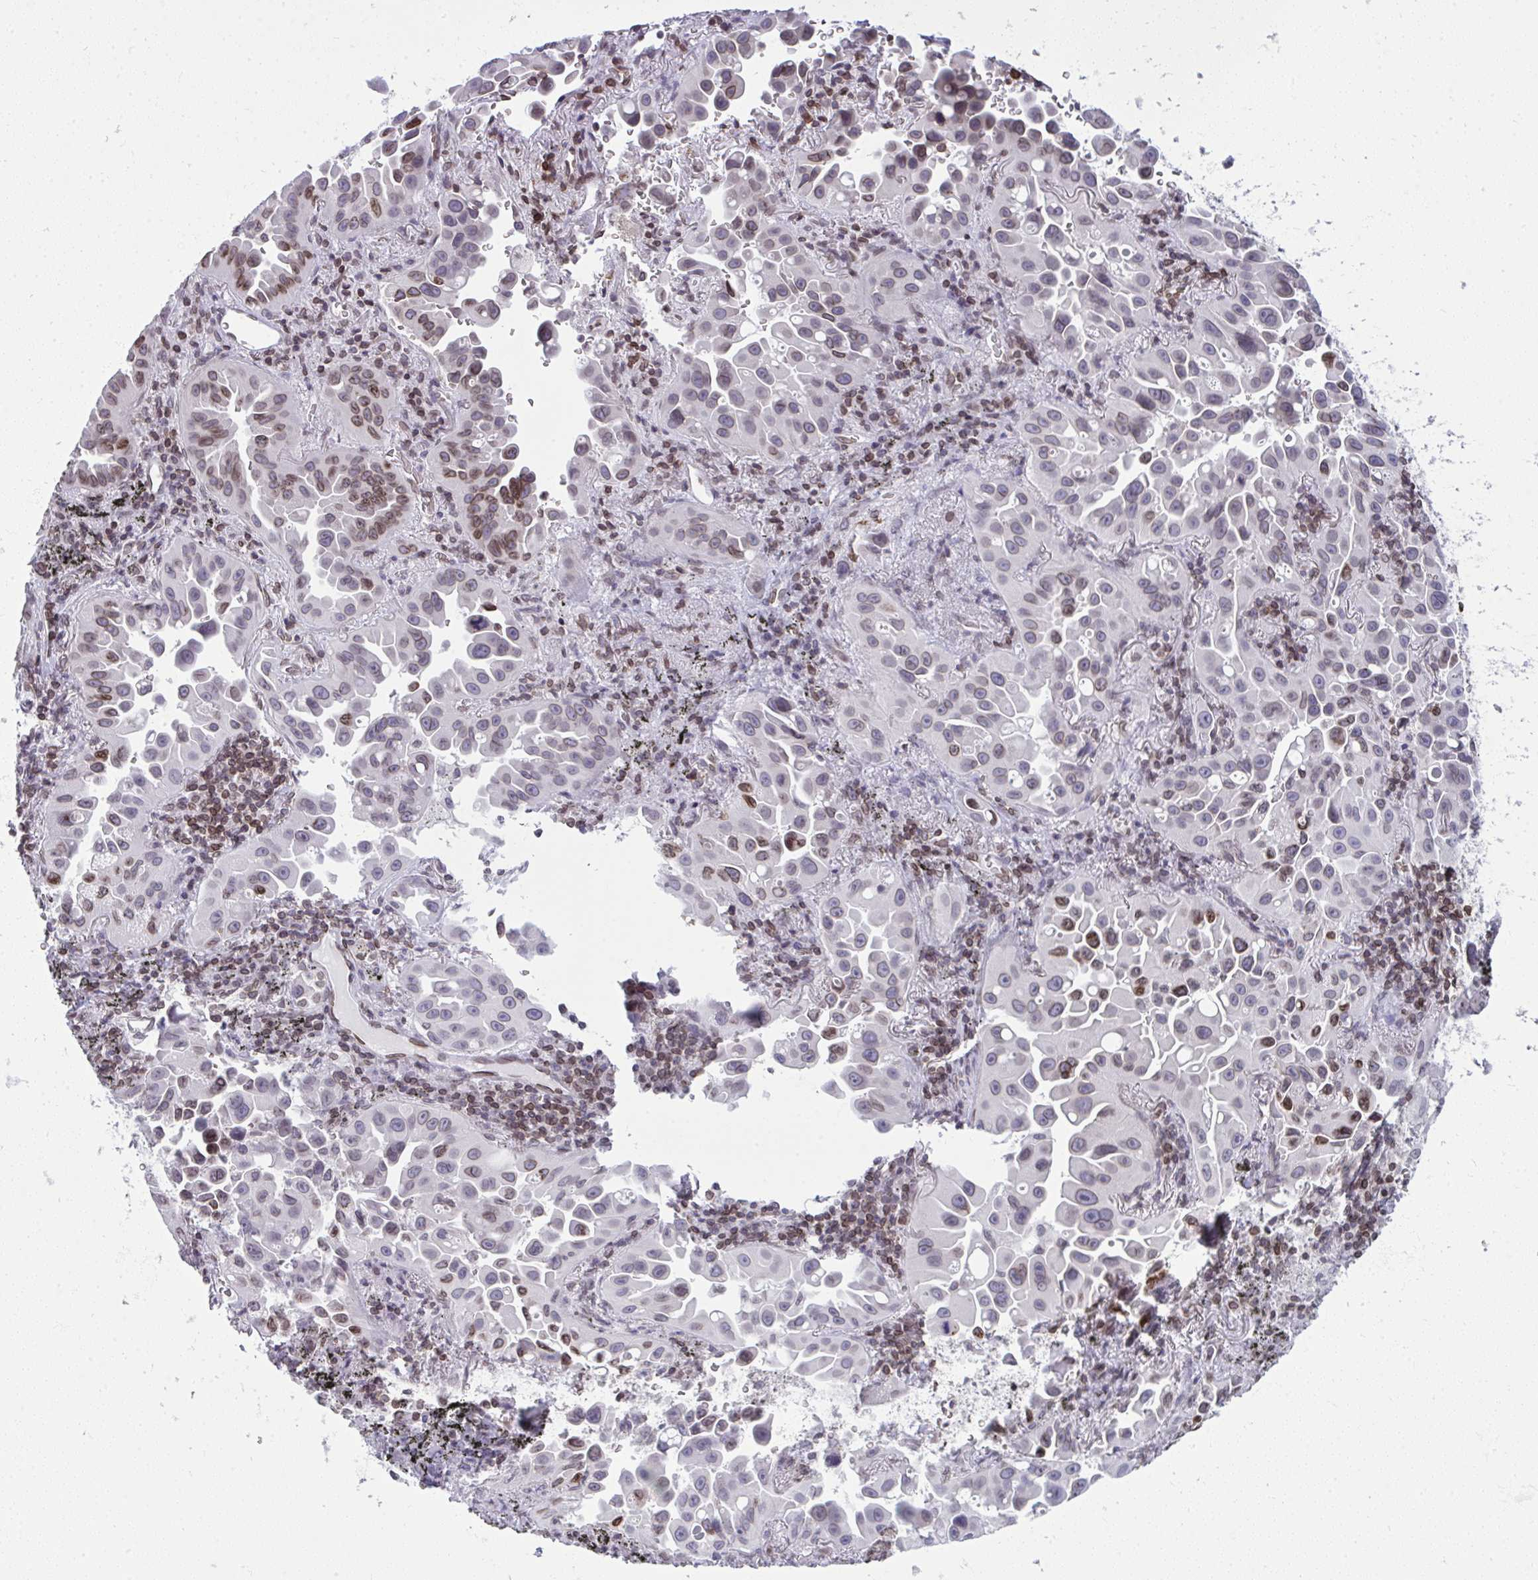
{"staining": {"intensity": "weak", "quantity": "<25%", "location": "nuclear"}, "tissue": "lung cancer", "cell_type": "Tumor cells", "image_type": "cancer", "snomed": [{"axis": "morphology", "description": "Adenocarcinoma, NOS"}, {"axis": "topography", "description": "Lung"}], "caption": "Immunohistochemistry (IHC) micrograph of human lung adenocarcinoma stained for a protein (brown), which shows no staining in tumor cells. (DAB immunohistochemistry (IHC) visualized using brightfield microscopy, high magnification).", "gene": "LMNB2", "patient": {"sex": "male", "age": 68}}